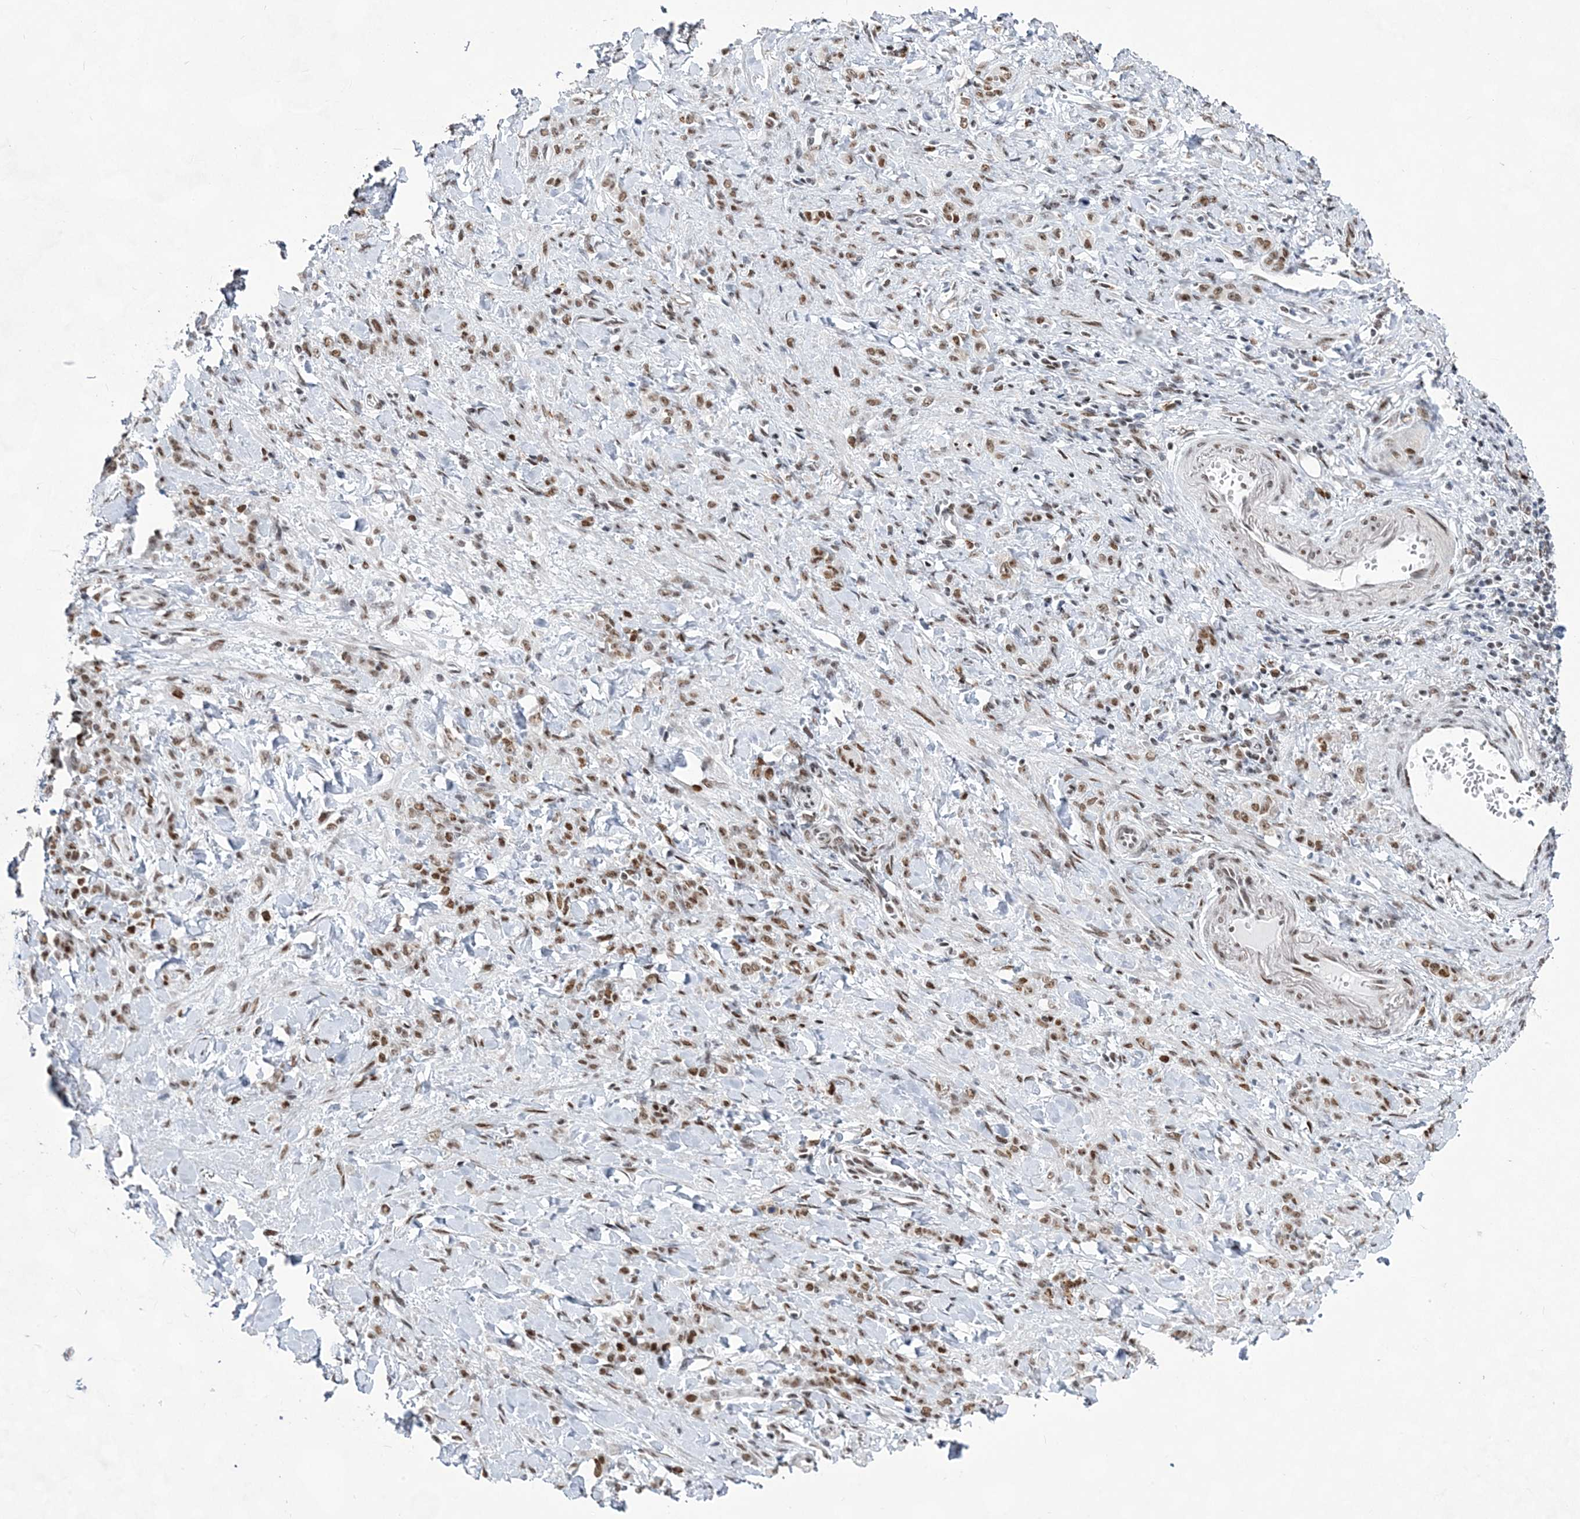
{"staining": {"intensity": "moderate", "quantity": ">75%", "location": "nuclear"}, "tissue": "stomach cancer", "cell_type": "Tumor cells", "image_type": "cancer", "snomed": [{"axis": "morphology", "description": "Normal tissue, NOS"}, {"axis": "morphology", "description": "Adenocarcinoma, NOS"}, {"axis": "topography", "description": "Stomach"}], "caption": "High-magnification brightfield microscopy of stomach cancer stained with DAB (3,3'-diaminobenzidine) (brown) and counterstained with hematoxylin (blue). tumor cells exhibit moderate nuclear staining is present in about>75% of cells.", "gene": "ZBTB7A", "patient": {"sex": "male", "age": 82}}